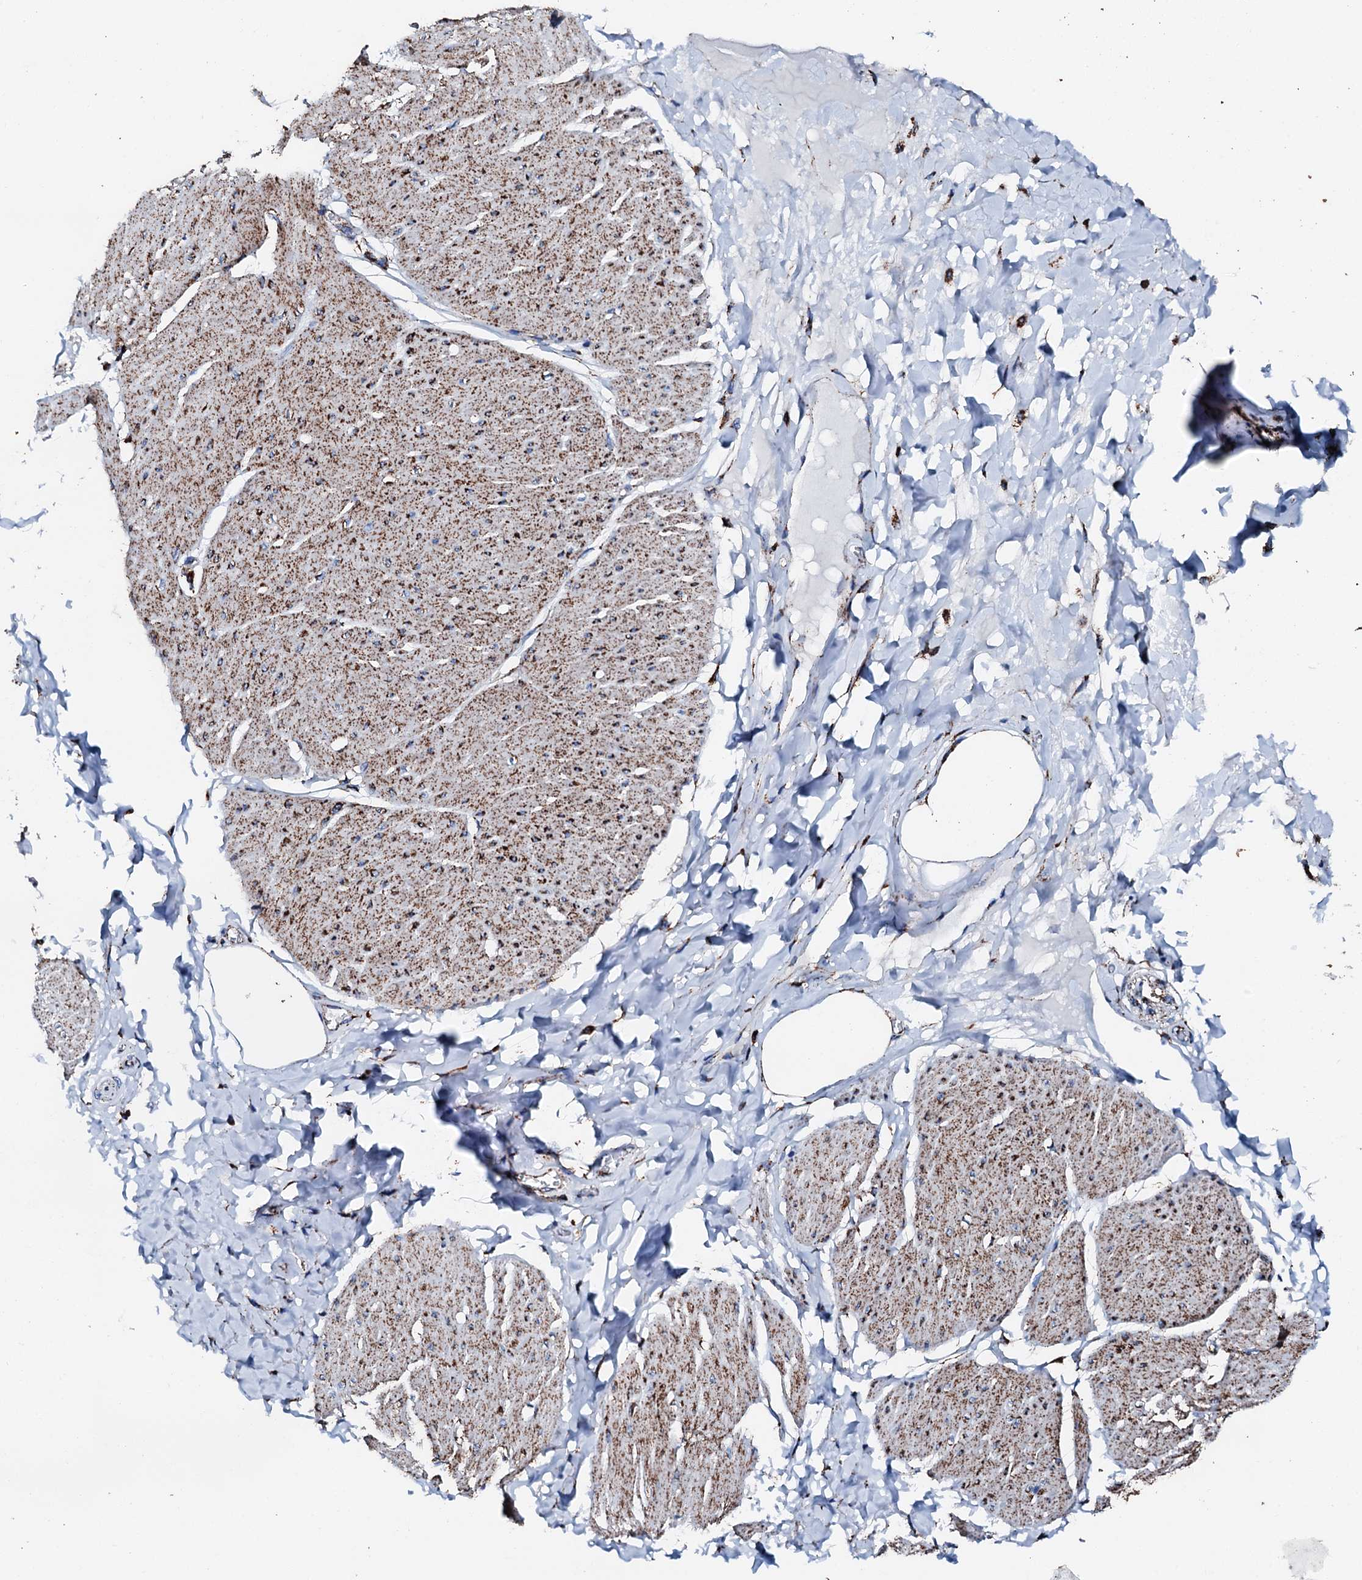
{"staining": {"intensity": "strong", "quantity": ">75%", "location": "cytoplasmic/membranous"}, "tissue": "smooth muscle", "cell_type": "Smooth muscle cells", "image_type": "normal", "snomed": [{"axis": "morphology", "description": "Urothelial carcinoma, High grade"}, {"axis": "topography", "description": "Urinary bladder"}], "caption": "This photomicrograph demonstrates normal smooth muscle stained with immunohistochemistry (IHC) to label a protein in brown. The cytoplasmic/membranous of smooth muscle cells show strong positivity for the protein. Nuclei are counter-stained blue.", "gene": "HADH", "patient": {"sex": "male", "age": 46}}